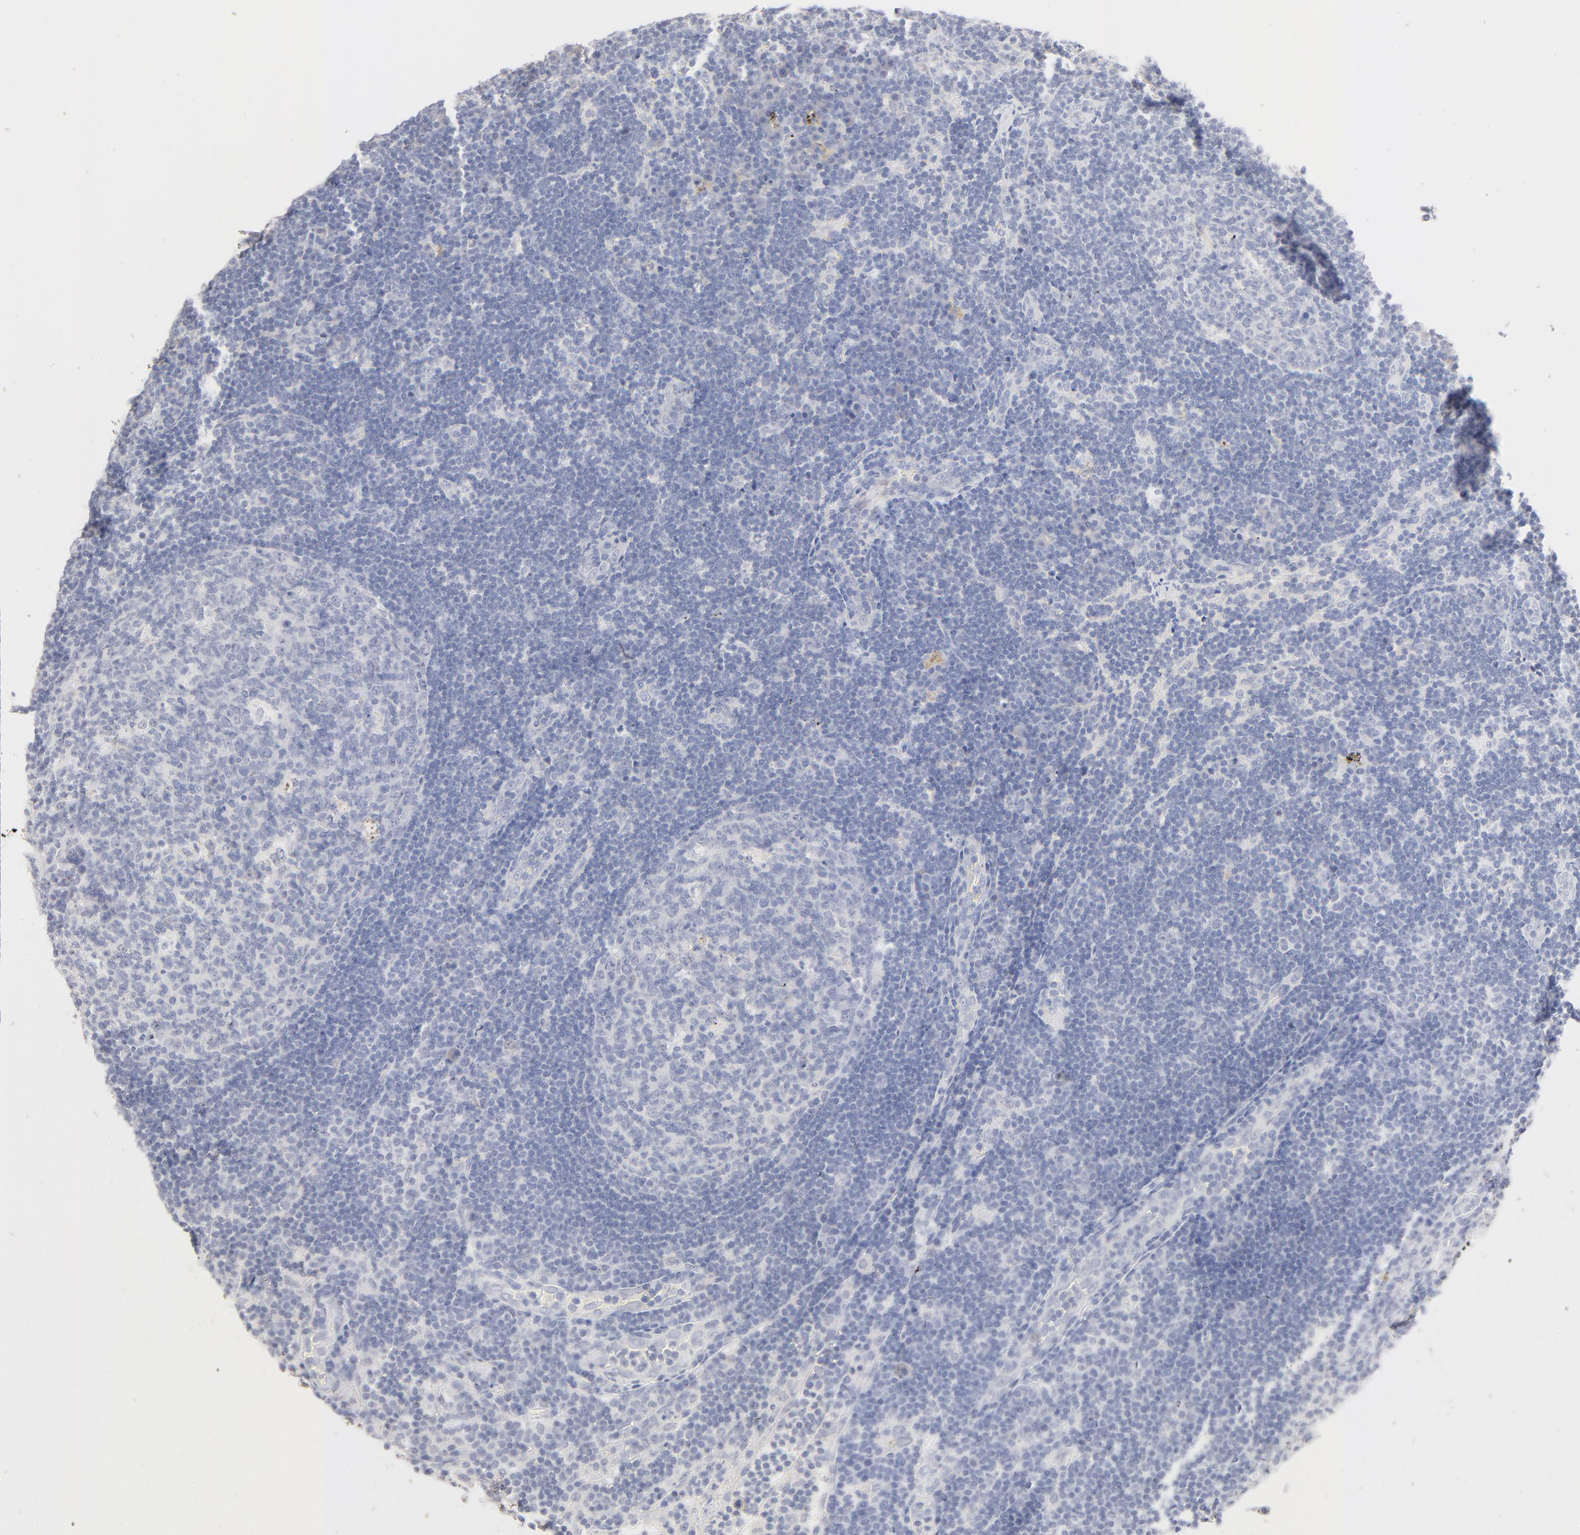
{"staining": {"intensity": "negative", "quantity": "none", "location": "none"}, "tissue": "lymph node", "cell_type": "Germinal center cells", "image_type": "normal", "snomed": [{"axis": "morphology", "description": "Normal tissue, NOS"}, {"axis": "morphology", "description": "Squamous cell carcinoma, metastatic, NOS"}, {"axis": "topography", "description": "Lymph node"}], "caption": "Immunohistochemical staining of normal lymph node shows no significant positivity in germinal center cells.", "gene": "ONECUT1", "patient": {"sex": "female", "age": 53}}